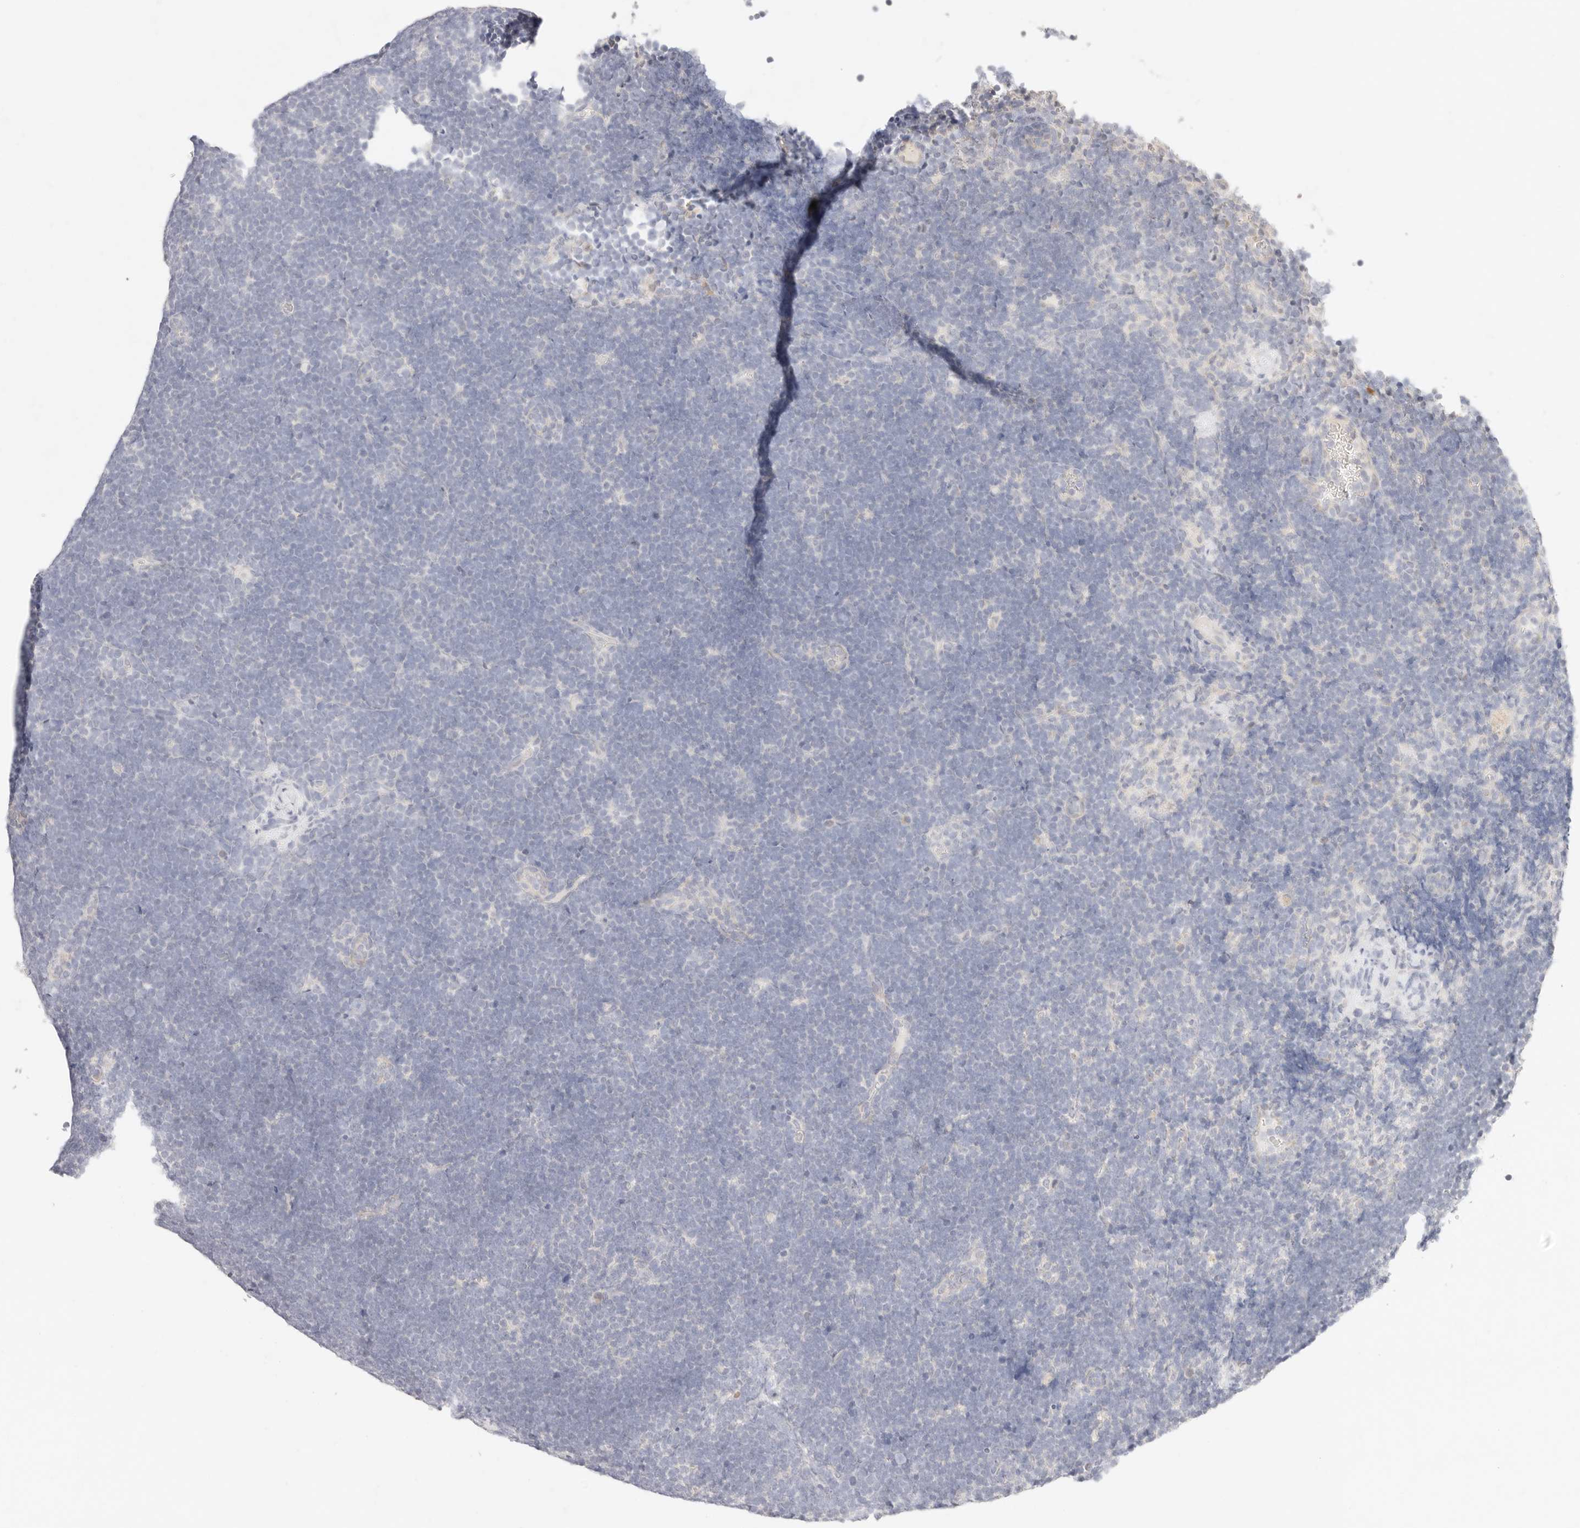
{"staining": {"intensity": "negative", "quantity": "none", "location": "none"}, "tissue": "lymphoma", "cell_type": "Tumor cells", "image_type": "cancer", "snomed": [{"axis": "morphology", "description": "Malignant lymphoma, non-Hodgkin's type, High grade"}, {"axis": "topography", "description": "Lymph node"}], "caption": "A photomicrograph of human lymphoma is negative for staining in tumor cells. Nuclei are stained in blue.", "gene": "GPR156", "patient": {"sex": "male", "age": 13}}